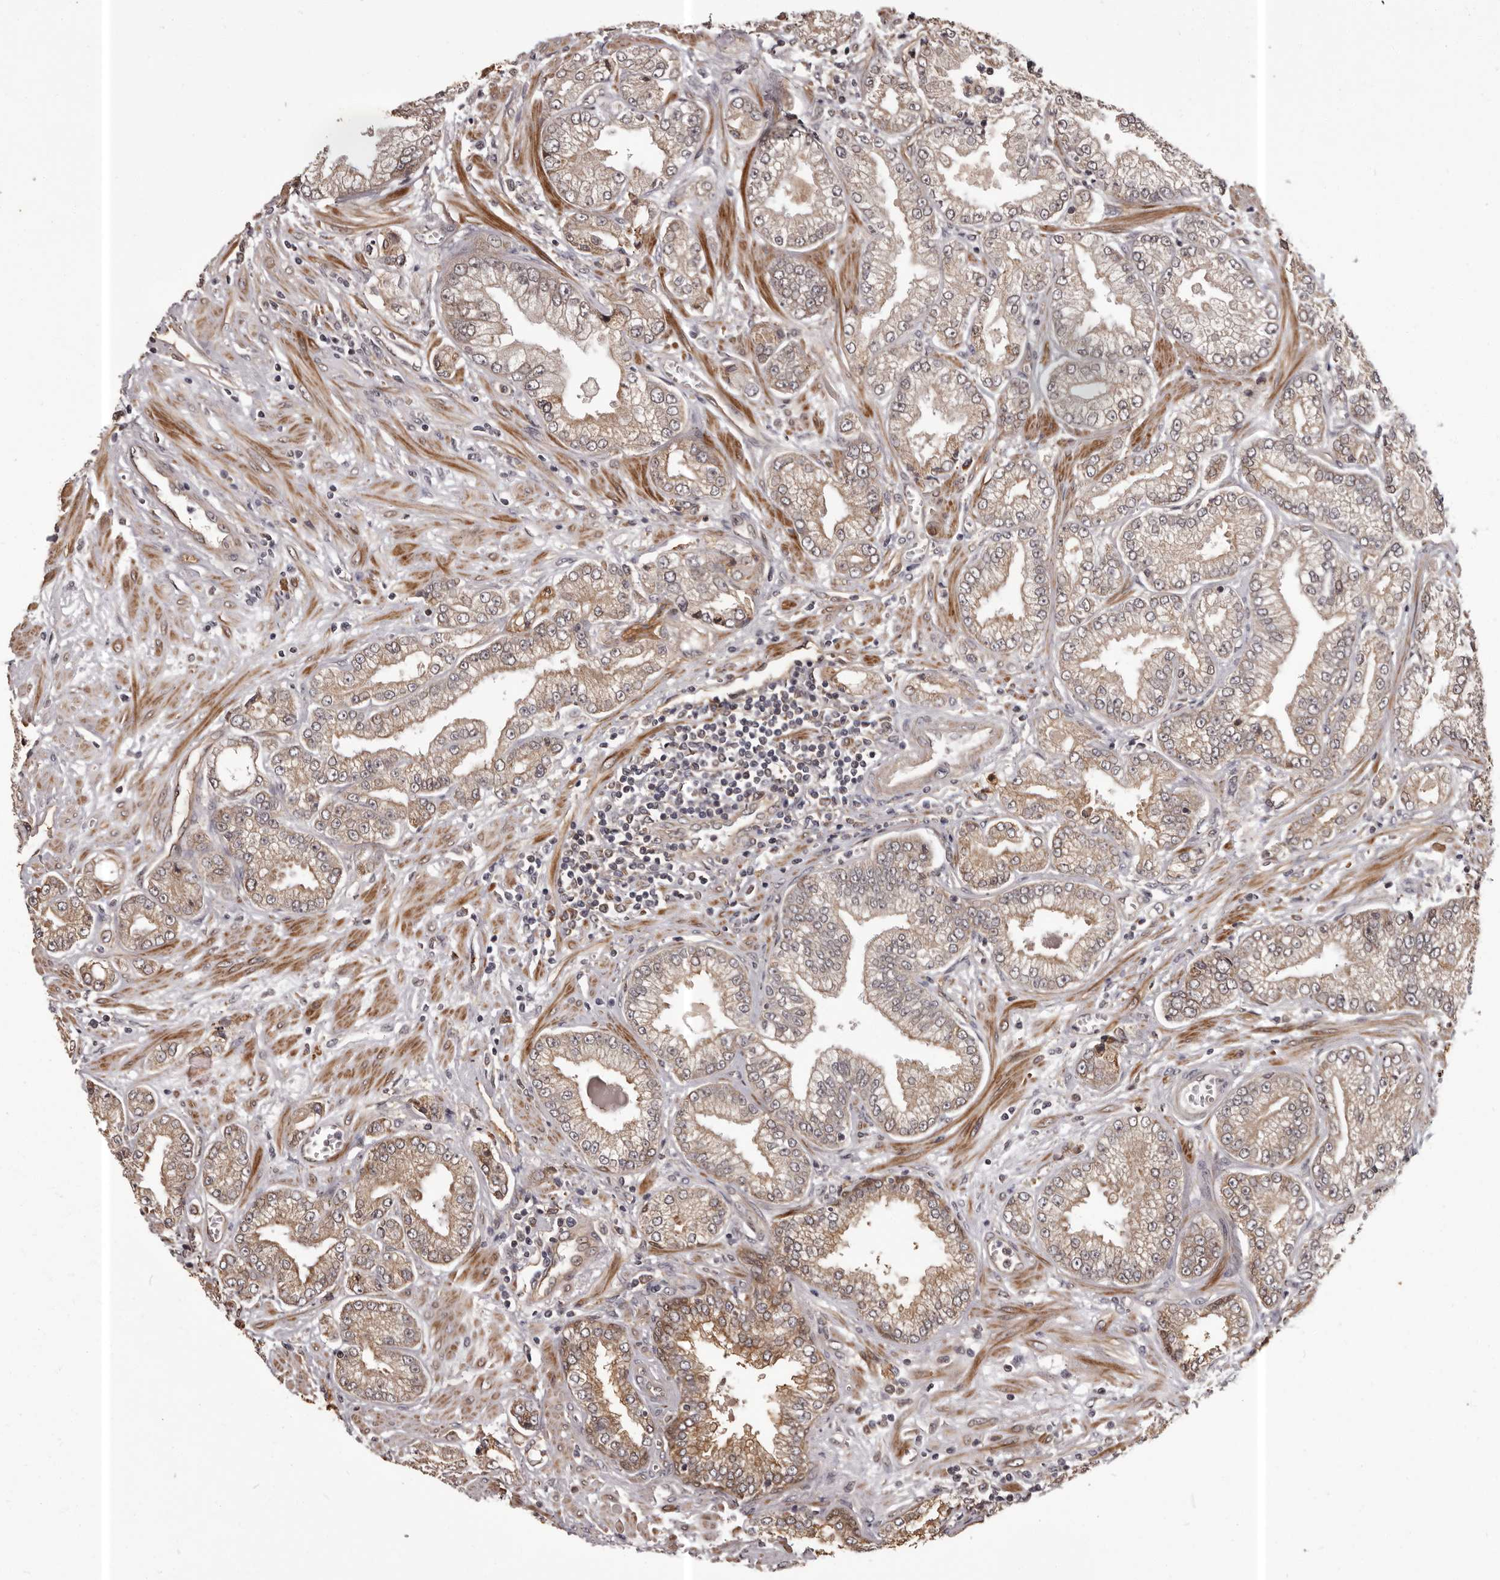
{"staining": {"intensity": "moderate", "quantity": "25%-75%", "location": "cytoplasmic/membranous"}, "tissue": "prostate cancer", "cell_type": "Tumor cells", "image_type": "cancer", "snomed": [{"axis": "morphology", "description": "Adenocarcinoma, Low grade"}, {"axis": "topography", "description": "Prostate"}], "caption": "The image shows immunohistochemical staining of prostate adenocarcinoma (low-grade). There is moderate cytoplasmic/membranous staining is seen in about 25%-75% of tumor cells. Using DAB (brown) and hematoxylin (blue) stains, captured at high magnification using brightfield microscopy.", "gene": "SLITRK6", "patient": {"sex": "male", "age": 62}}